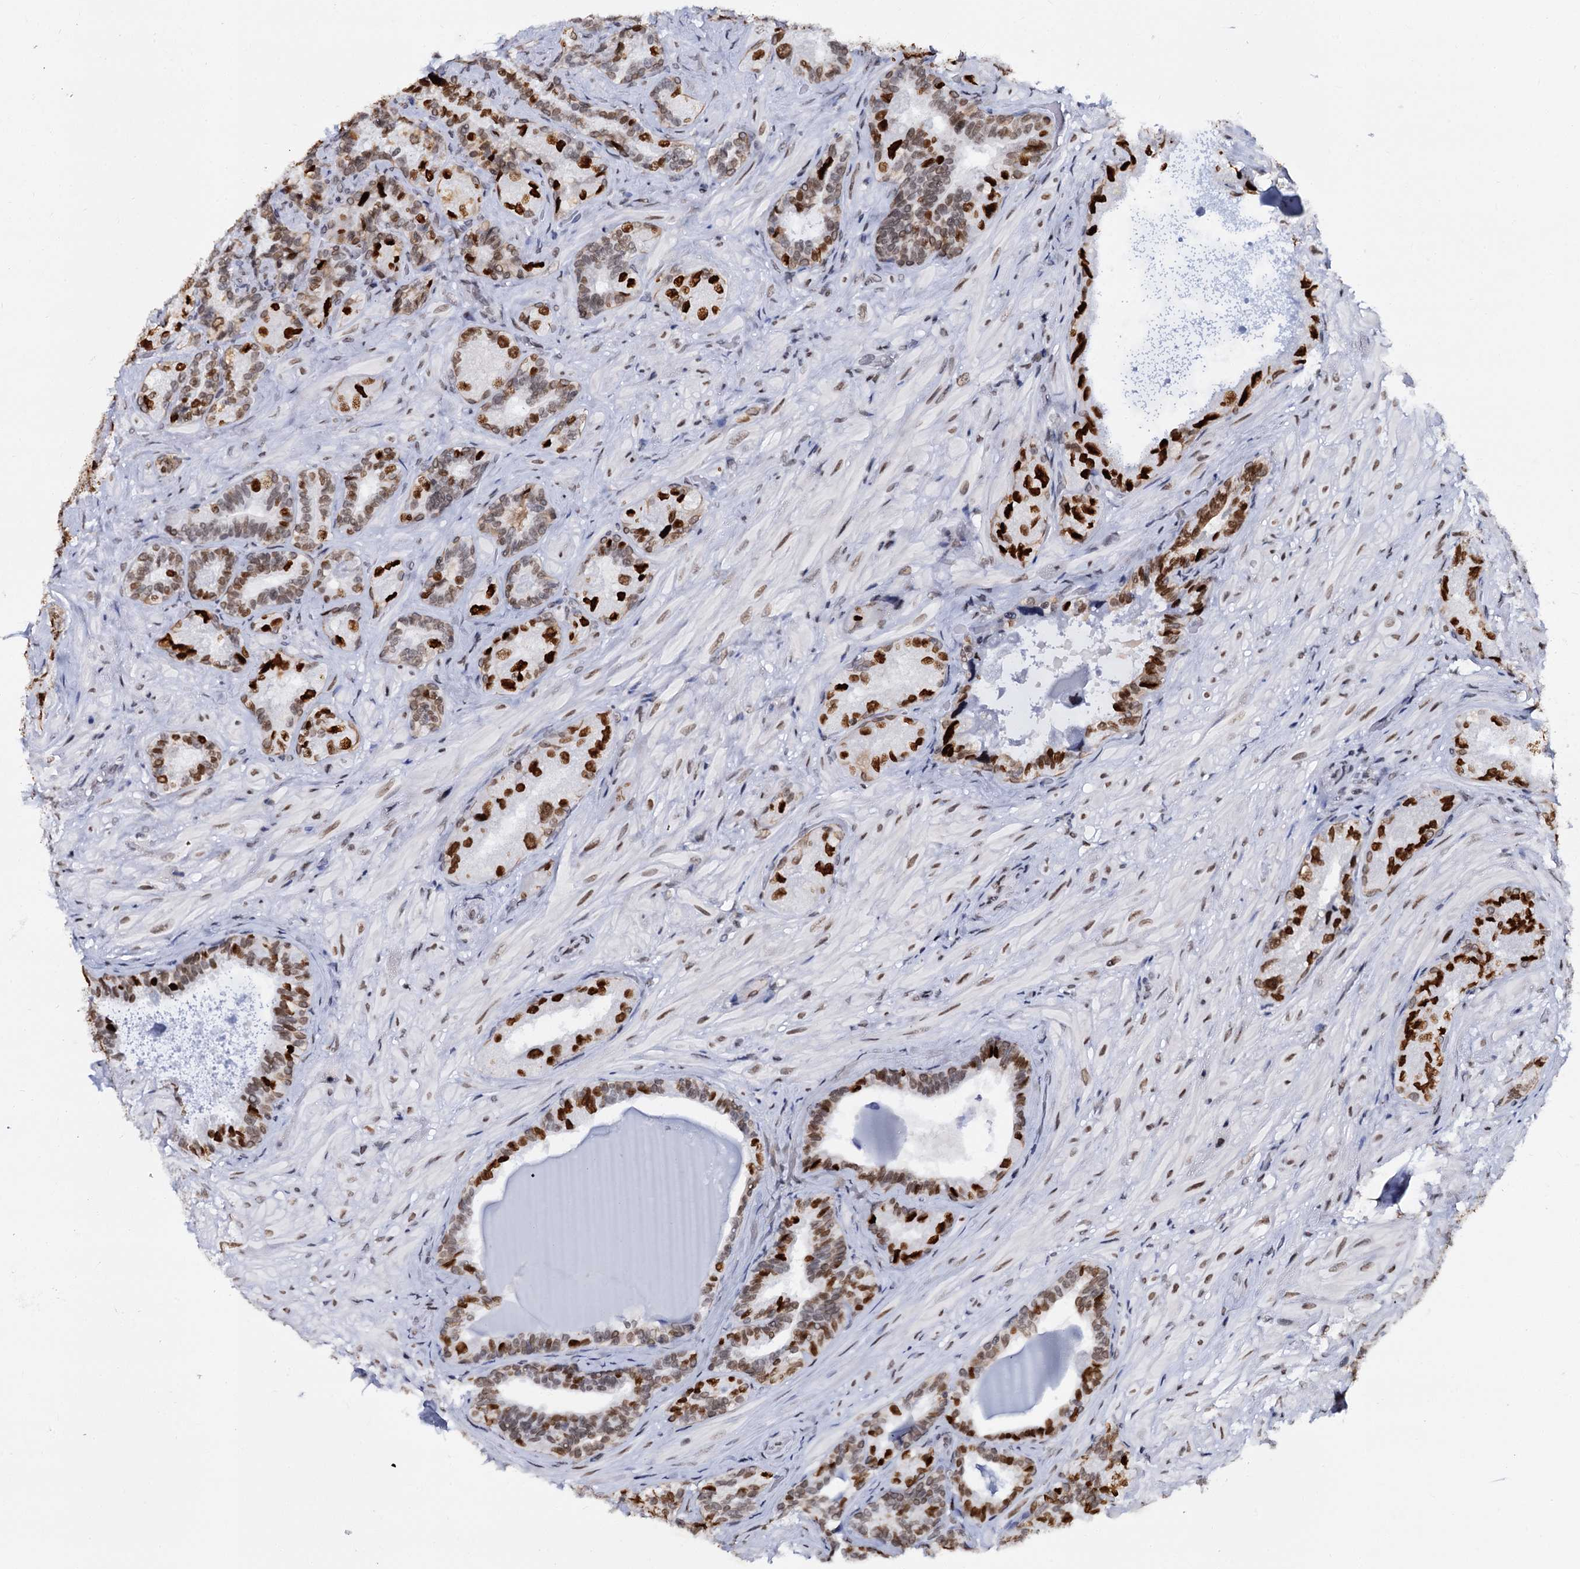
{"staining": {"intensity": "strong", "quantity": ">75%", "location": "nuclear"}, "tissue": "seminal vesicle", "cell_type": "Glandular cells", "image_type": "normal", "snomed": [{"axis": "morphology", "description": "Normal tissue, NOS"}, {"axis": "topography", "description": "Prostate and seminal vesicle, NOS"}, {"axis": "topography", "description": "Prostate"}, {"axis": "topography", "description": "Seminal veicle"}], "caption": "Benign seminal vesicle reveals strong nuclear expression in about >75% of glandular cells, visualized by immunohistochemistry. The staining is performed using DAB (3,3'-diaminobenzidine) brown chromogen to label protein expression. The nuclei are counter-stained blue using hematoxylin.", "gene": "CMAS", "patient": {"sex": "male", "age": 67}}